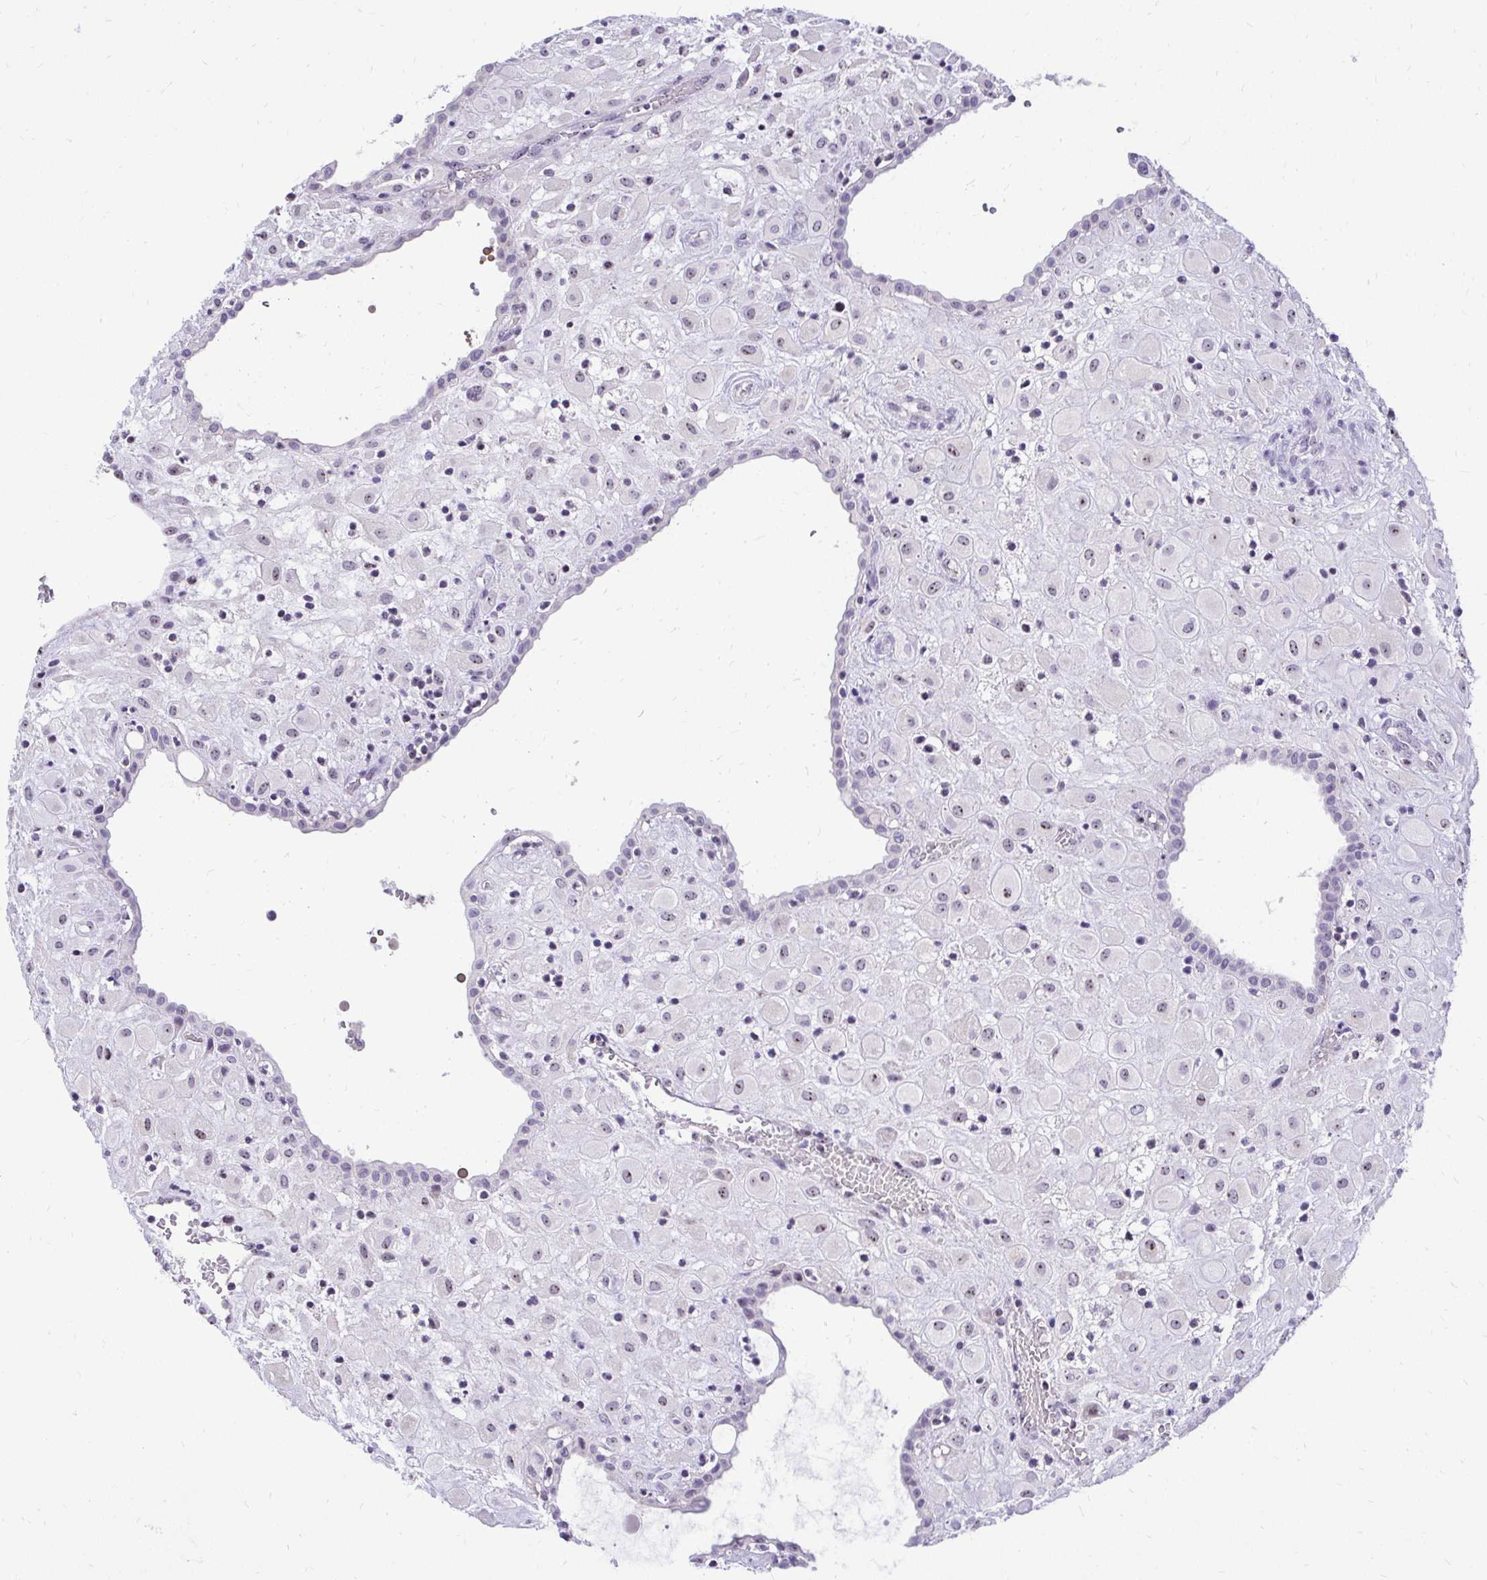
{"staining": {"intensity": "weak", "quantity": "<25%", "location": "nuclear"}, "tissue": "placenta", "cell_type": "Decidual cells", "image_type": "normal", "snomed": [{"axis": "morphology", "description": "Normal tissue, NOS"}, {"axis": "topography", "description": "Placenta"}], "caption": "A photomicrograph of placenta stained for a protein displays no brown staining in decidual cells.", "gene": "NIFK", "patient": {"sex": "female", "age": 24}}